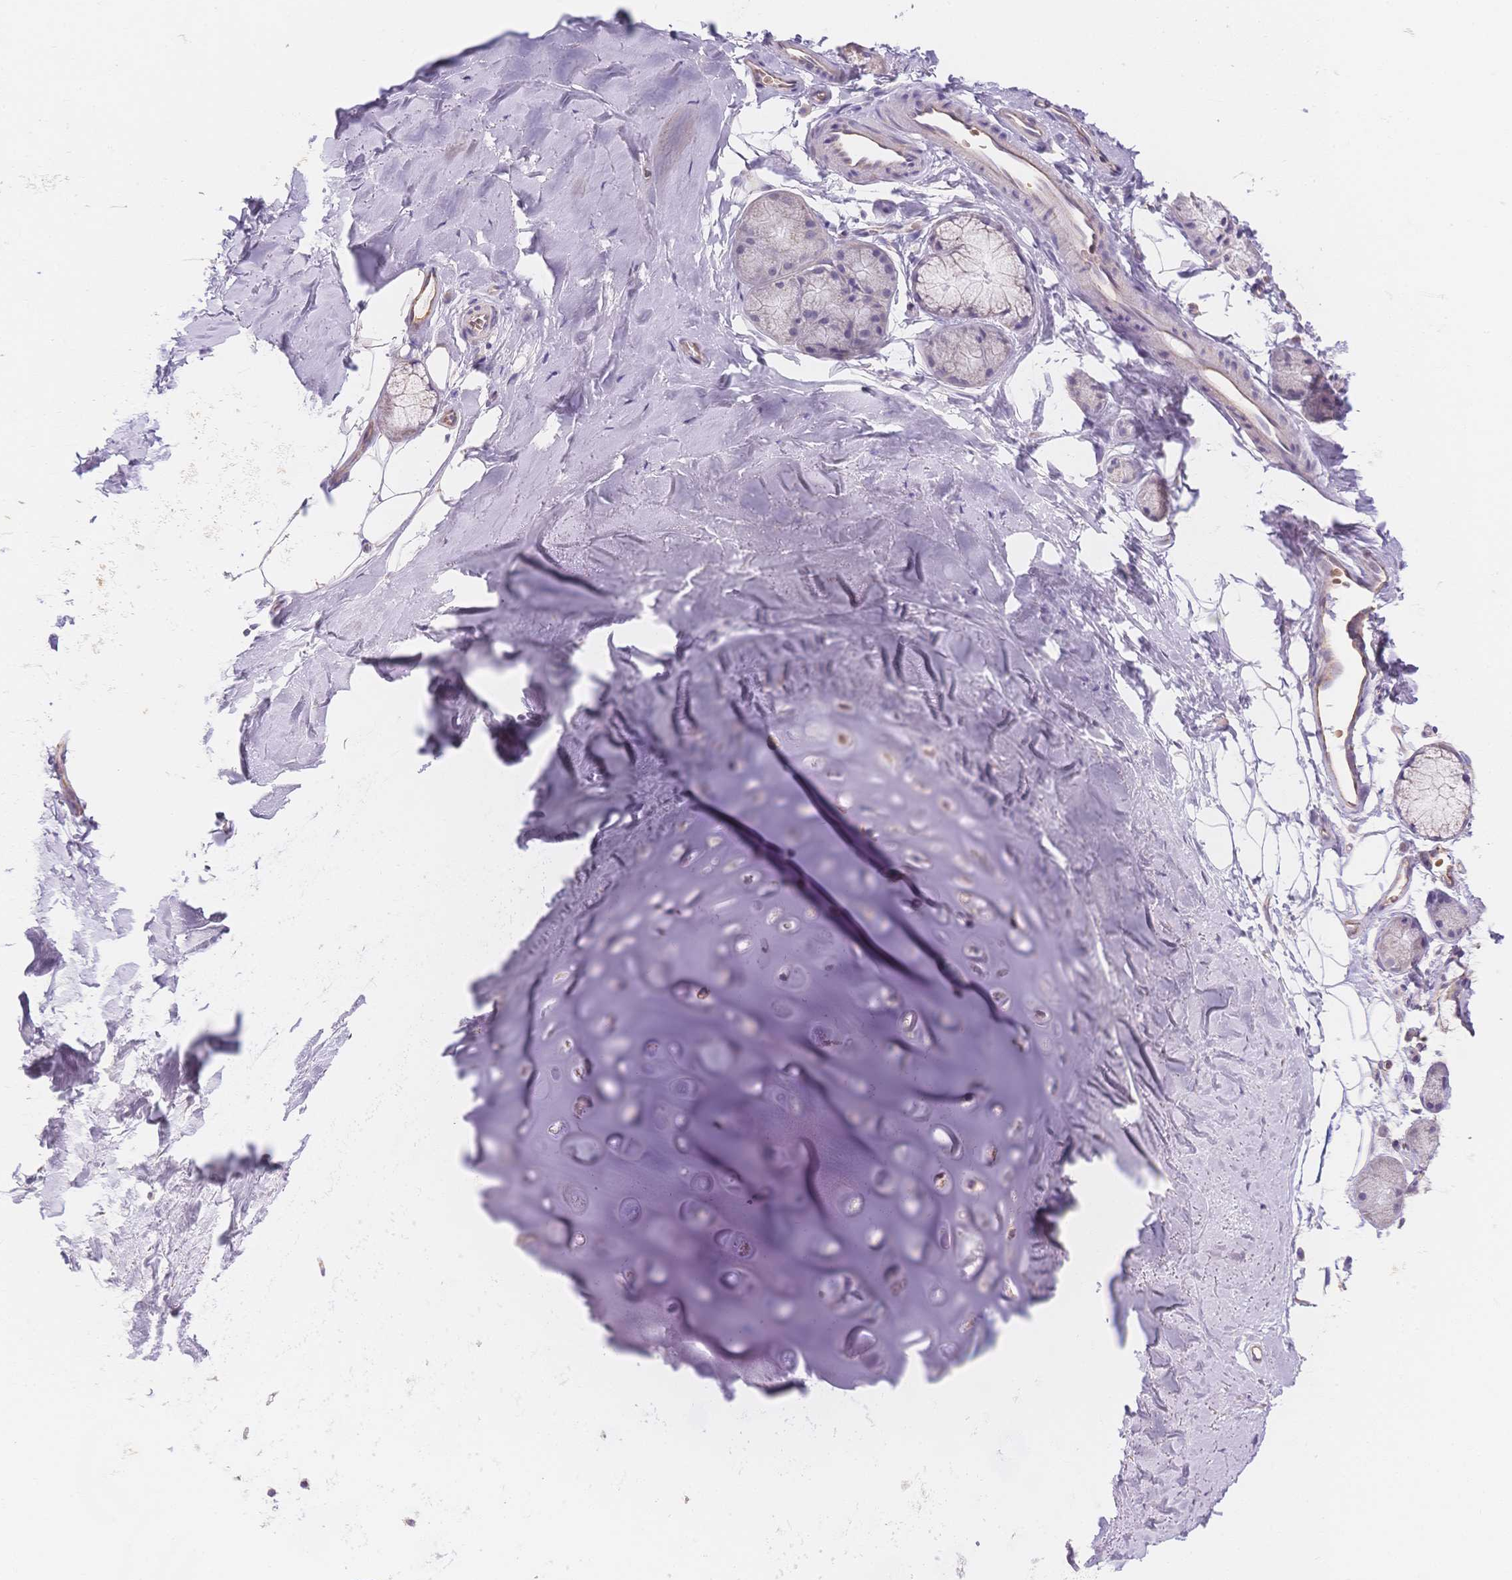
{"staining": {"intensity": "negative", "quantity": "none", "location": "none"}, "tissue": "adipose tissue", "cell_type": "Adipocytes", "image_type": "normal", "snomed": [{"axis": "morphology", "description": "Normal tissue, NOS"}, {"axis": "topography", "description": "Cartilage tissue"}, {"axis": "topography", "description": "Bronchus"}], "caption": "DAB immunohistochemical staining of unremarkable adipose tissue exhibits no significant expression in adipocytes. The staining is performed using DAB brown chromogen with nuclei counter-stained in using hematoxylin.", "gene": "SMYD1", "patient": {"sex": "female", "age": 79}}